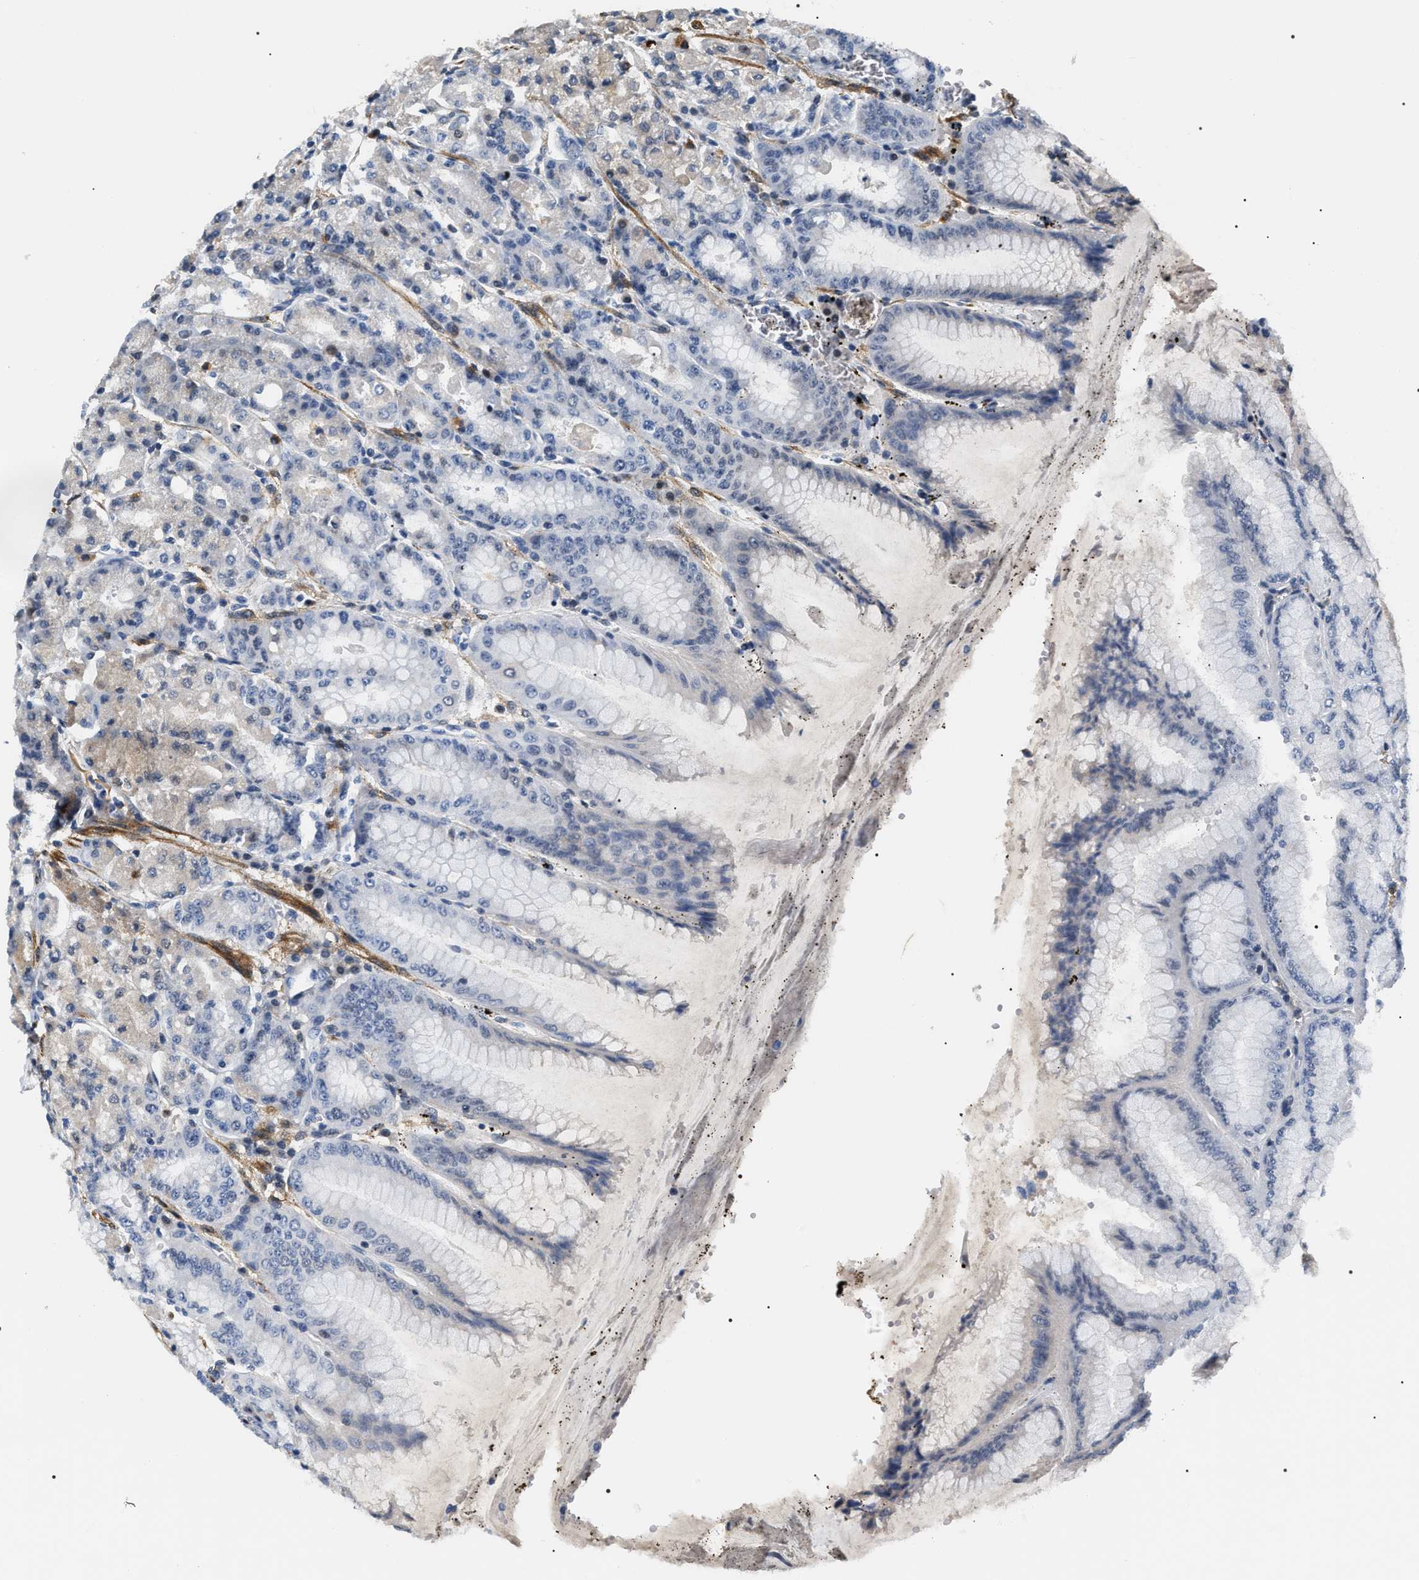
{"staining": {"intensity": "negative", "quantity": "none", "location": "none"}, "tissue": "stomach", "cell_type": "Glandular cells", "image_type": "normal", "snomed": [{"axis": "morphology", "description": "Normal tissue, NOS"}, {"axis": "topography", "description": "Stomach, lower"}], "caption": "This histopathology image is of benign stomach stained with immunohistochemistry to label a protein in brown with the nuclei are counter-stained blue. There is no staining in glandular cells. (DAB (3,3'-diaminobenzidine) immunohistochemistry, high magnification).", "gene": "BAG2", "patient": {"sex": "male", "age": 71}}